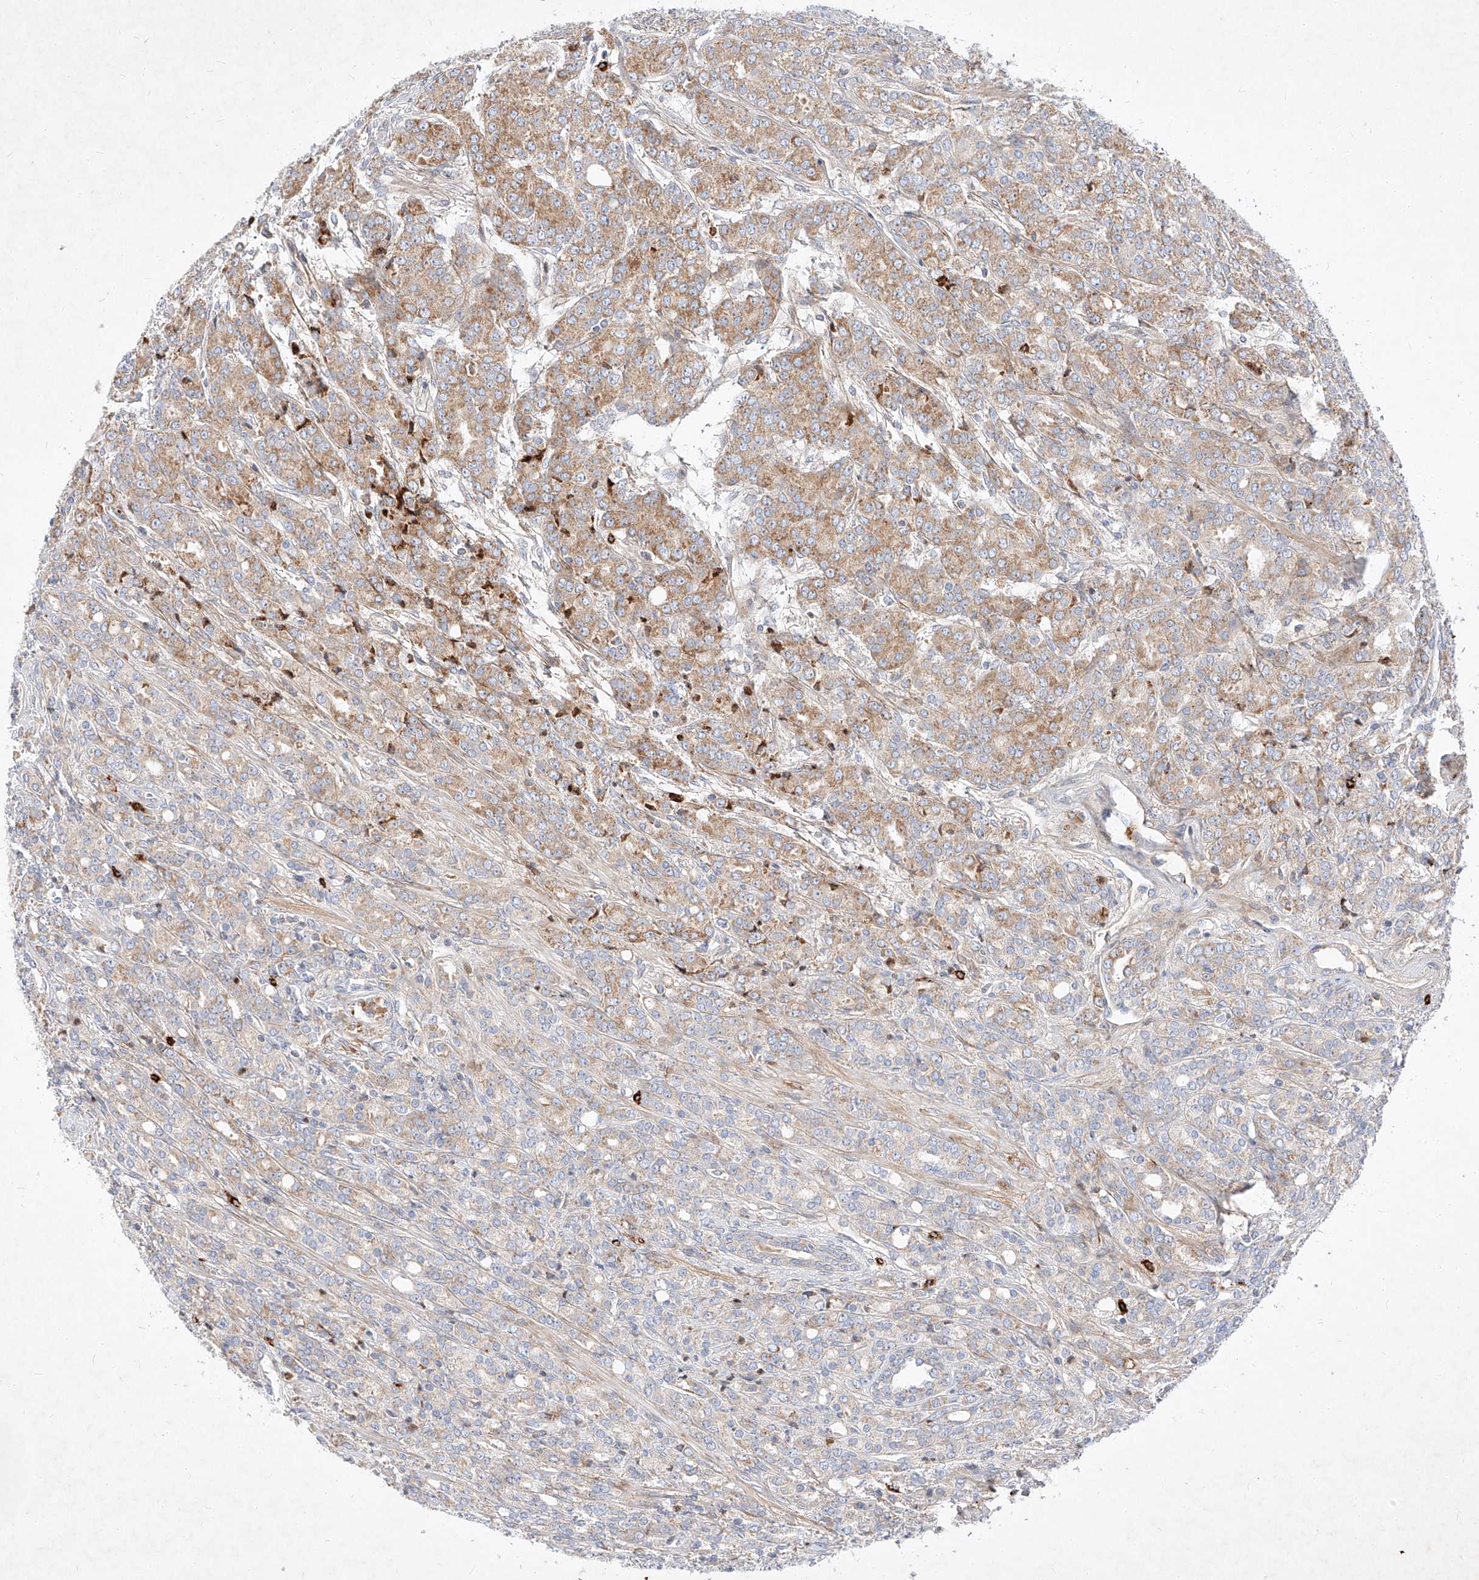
{"staining": {"intensity": "moderate", "quantity": "25%-75%", "location": "cytoplasmic/membranous"}, "tissue": "prostate cancer", "cell_type": "Tumor cells", "image_type": "cancer", "snomed": [{"axis": "morphology", "description": "Adenocarcinoma, High grade"}, {"axis": "topography", "description": "Prostate"}], "caption": "The immunohistochemical stain shows moderate cytoplasmic/membranous positivity in tumor cells of prostate cancer (high-grade adenocarcinoma) tissue.", "gene": "OSGEPL1", "patient": {"sex": "male", "age": 62}}